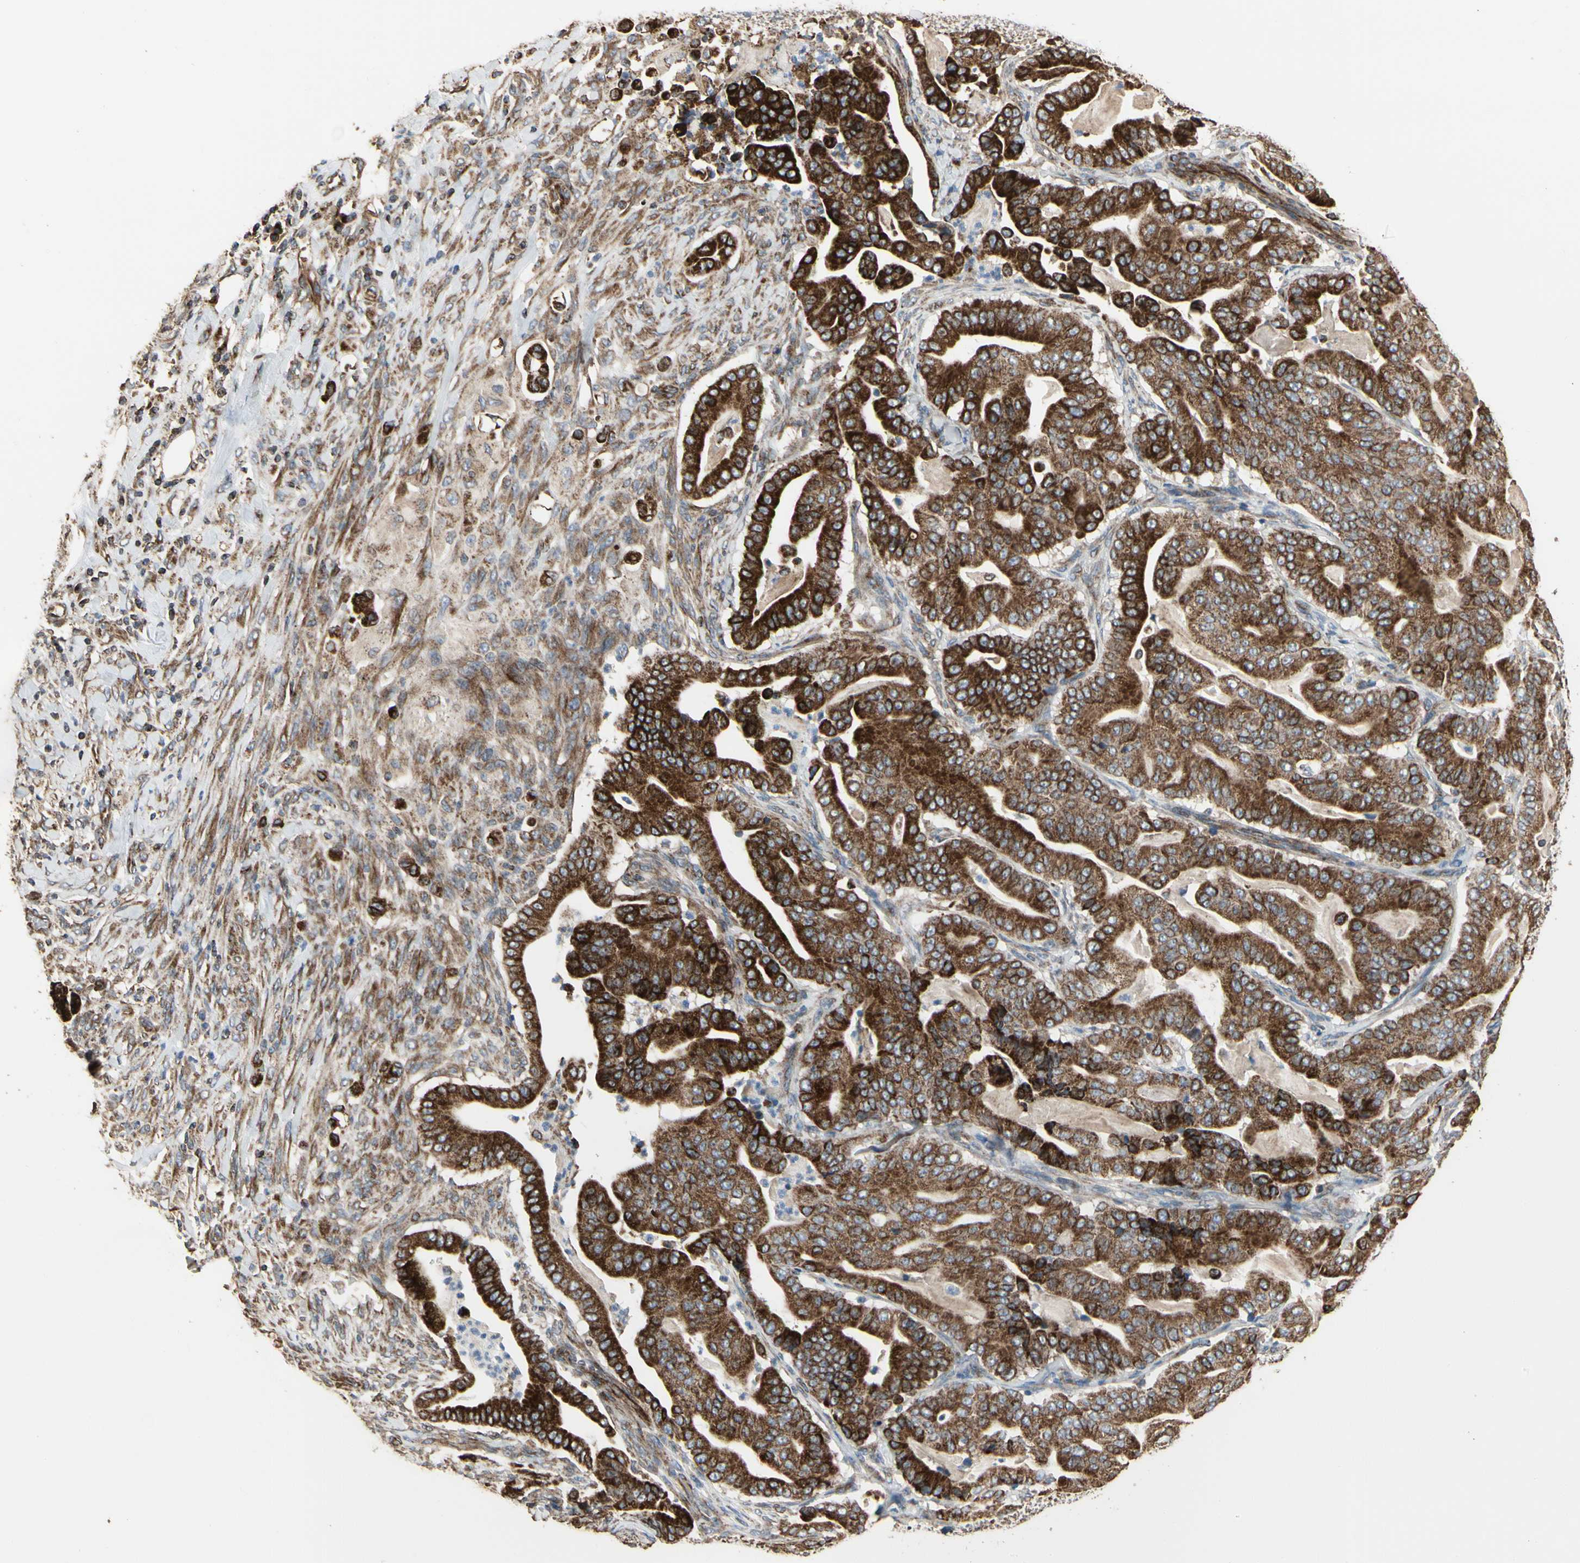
{"staining": {"intensity": "strong", "quantity": "25%-75%", "location": "cytoplasmic/membranous"}, "tissue": "pancreatic cancer", "cell_type": "Tumor cells", "image_type": "cancer", "snomed": [{"axis": "morphology", "description": "Adenocarcinoma, NOS"}, {"axis": "topography", "description": "Pancreas"}], "caption": "This is an image of immunohistochemistry (IHC) staining of adenocarcinoma (pancreatic), which shows strong staining in the cytoplasmic/membranous of tumor cells.", "gene": "TUBA1A", "patient": {"sex": "male", "age": 63}}